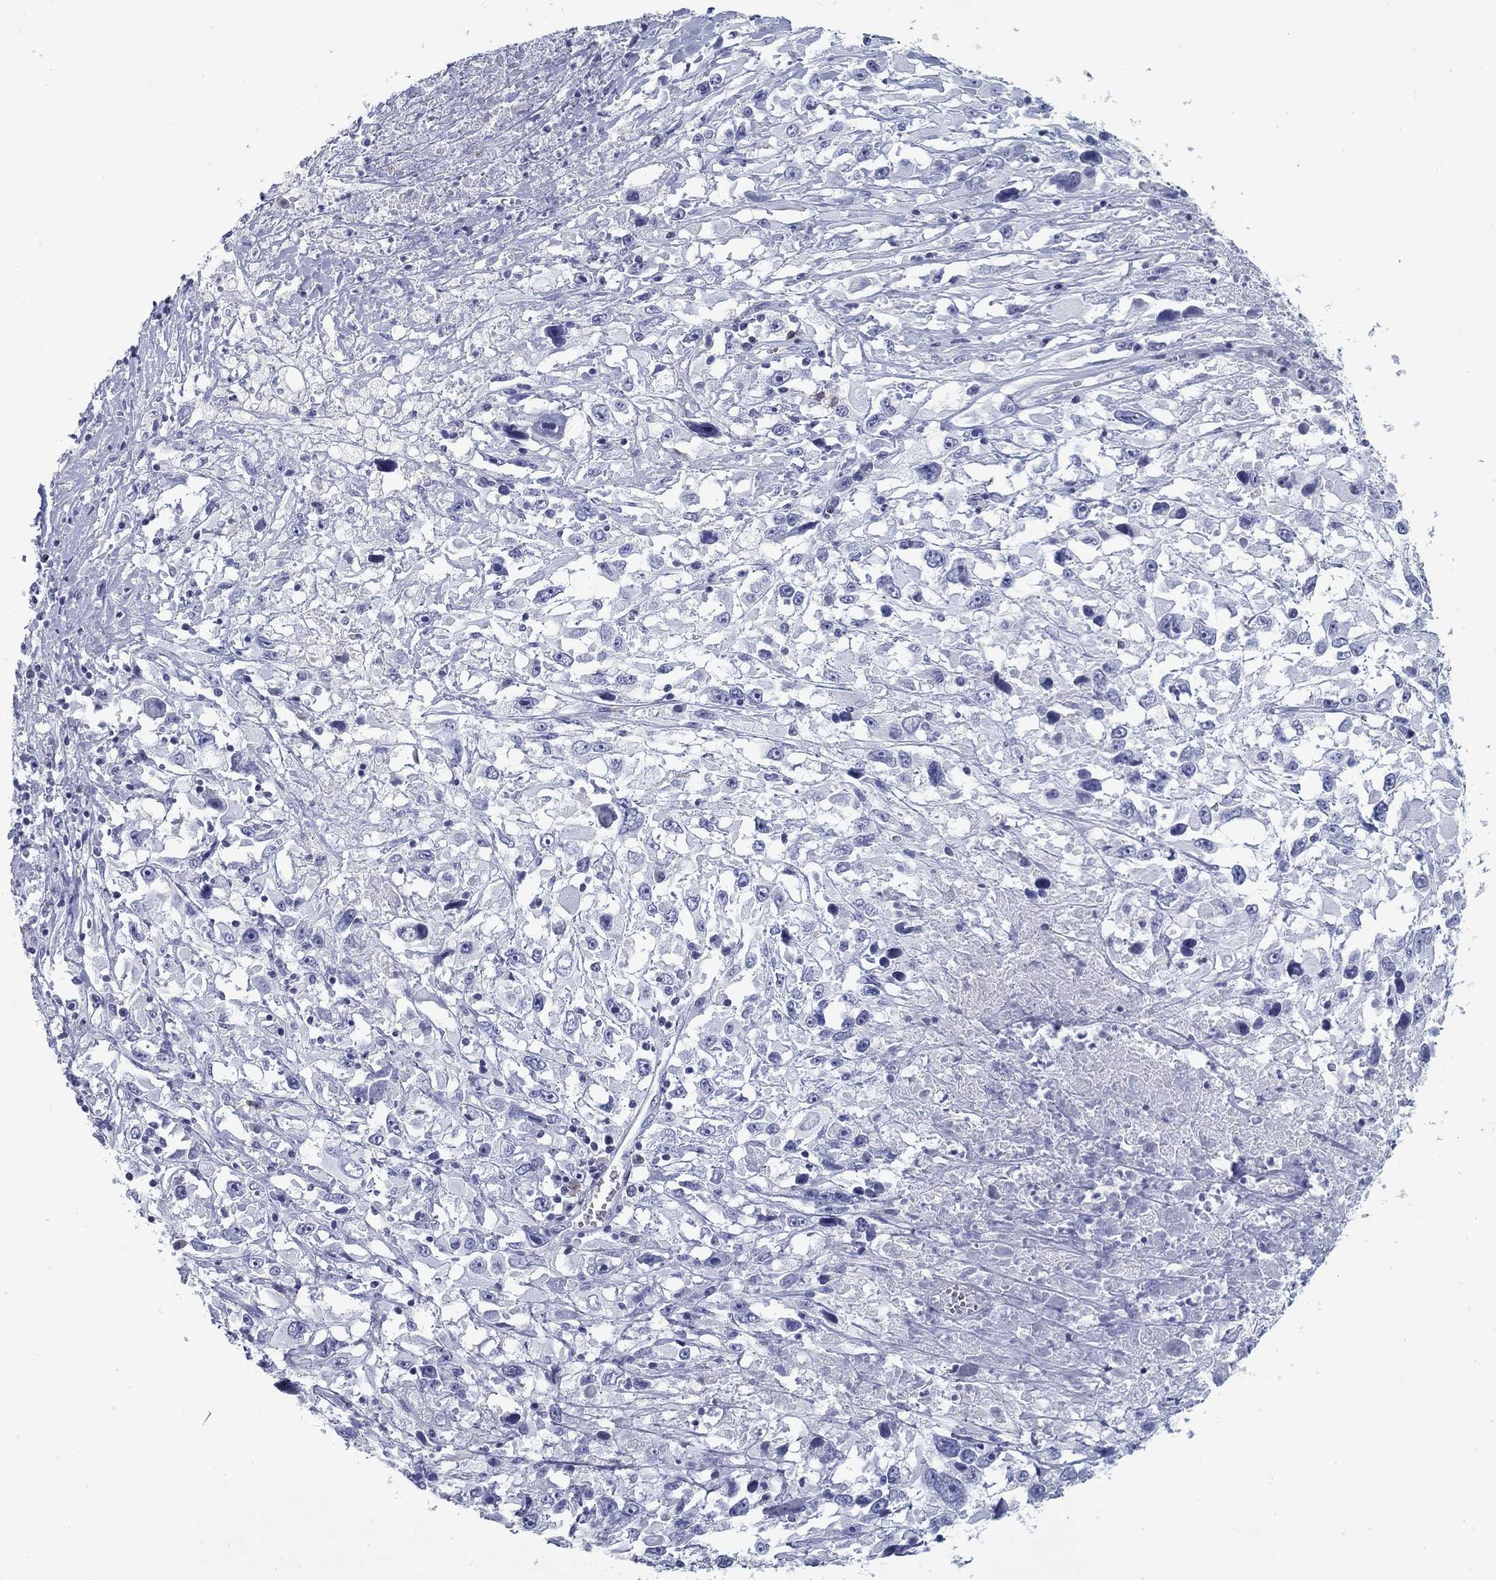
{"staining": {"intensity": "negative", "quantity": "none", "location": "none"}, "tissue": "melanoma", "cell_type": "Tumor cells", "image_type": "cancer", "snomed": [{"axis": "morphology", "description": "Malignant melanoma, Metastatic site"}, {"axis": "topography", "description": "Soft tissue"}], "caption": "There is no significant expression in tumor cells of melanoma.", "gene": "CD79B", "patient": {"sex": "male", "age": 50}}